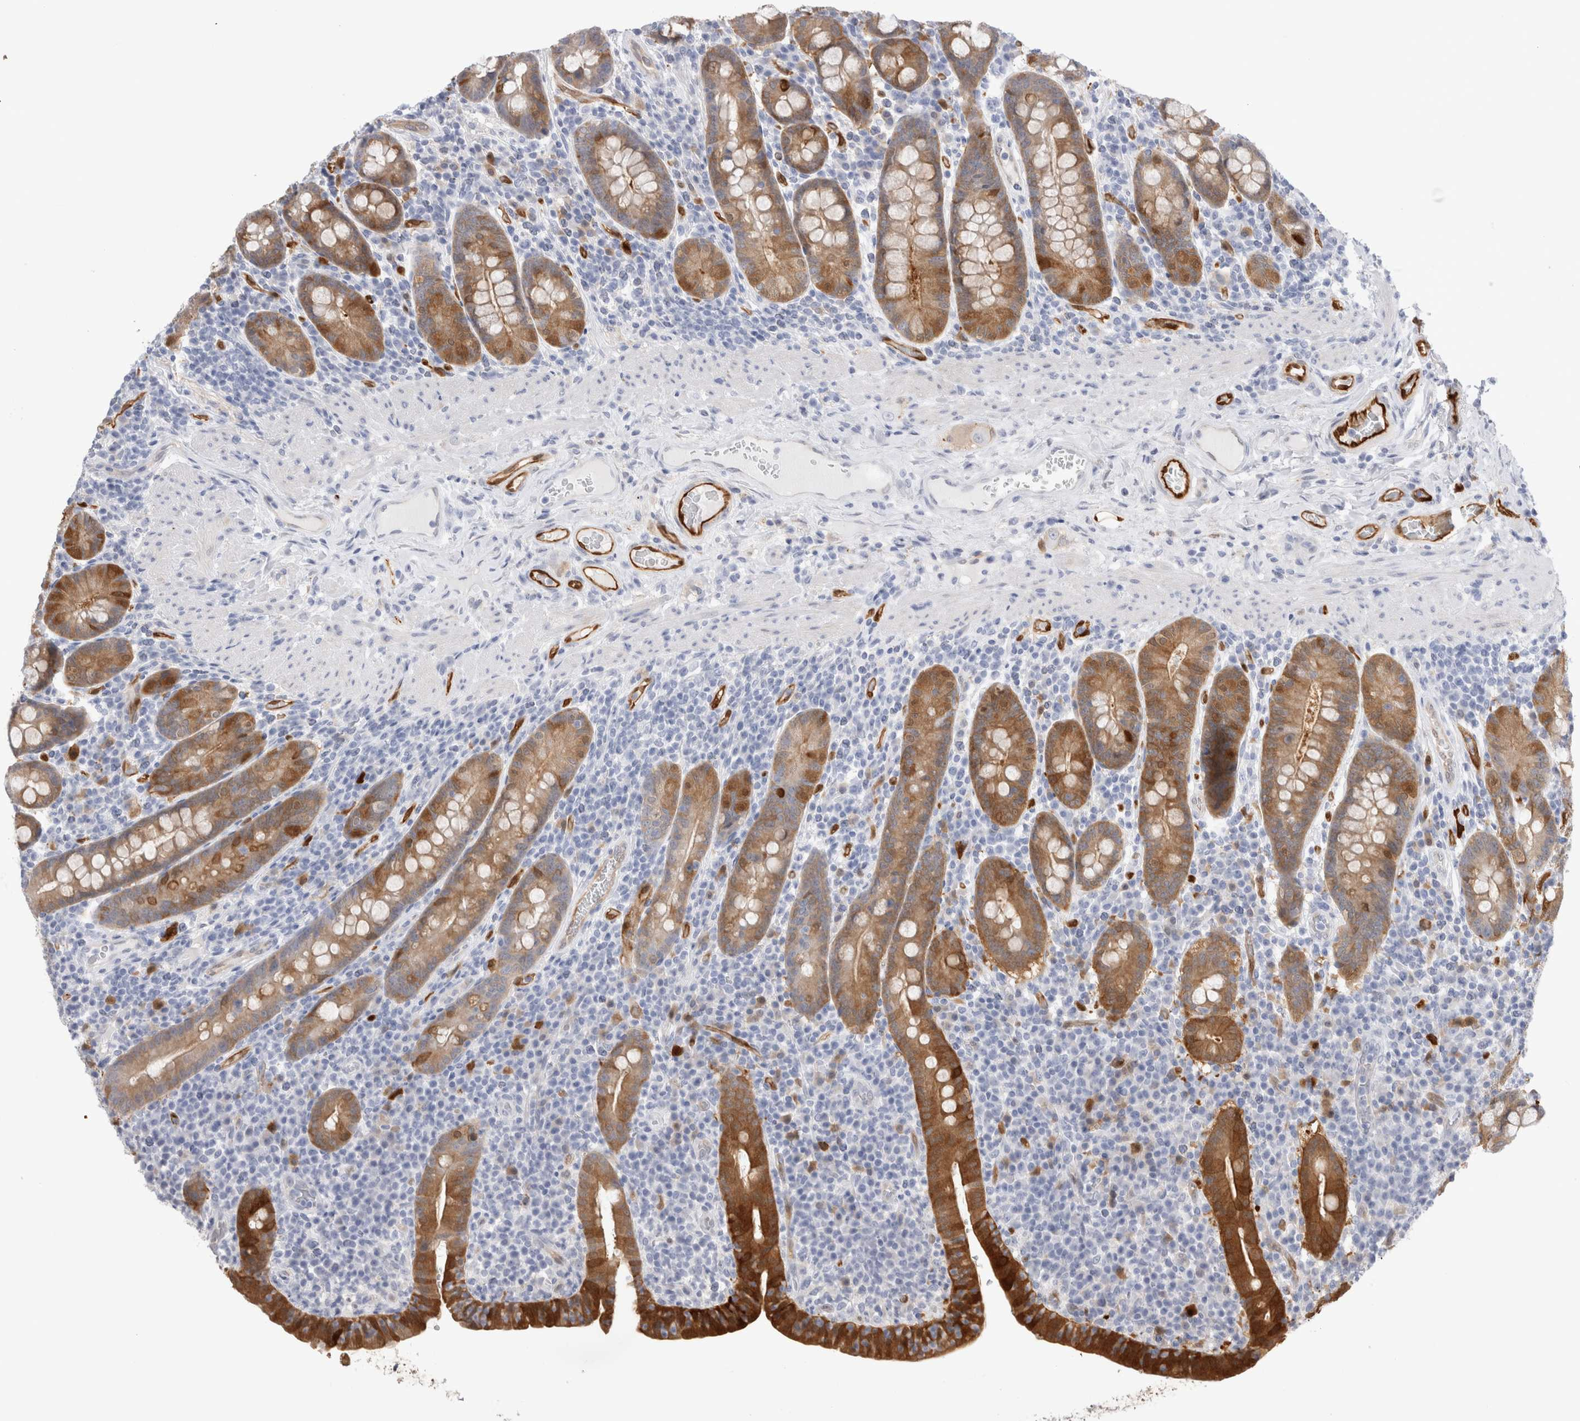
{"staining": {"intensity": "strong", "quantity": "<25%", "location": "cytoplasmic/membranous"}, "tissue": "duodenum", "cell_type": "Glandular cells", "image_type": "normal", "snomed": [{"axis": "morphology", "description": "Normal tissue, NOS"}, {"axis": "morphology", "description": "Adenocarcinoma, NOS"}, {"axis": "topography", "description": "Pancreas"}, {"axis": "topography", "description": "Duodenum"}], "caption": "This is an image of immunohistochemistry staining of benign duodenum, which shows strong staining in the cytoplasmic/membranous of glandular cells.", "gene": "NAPEPLD", "patient": {"sex": "male", "age": 50}}